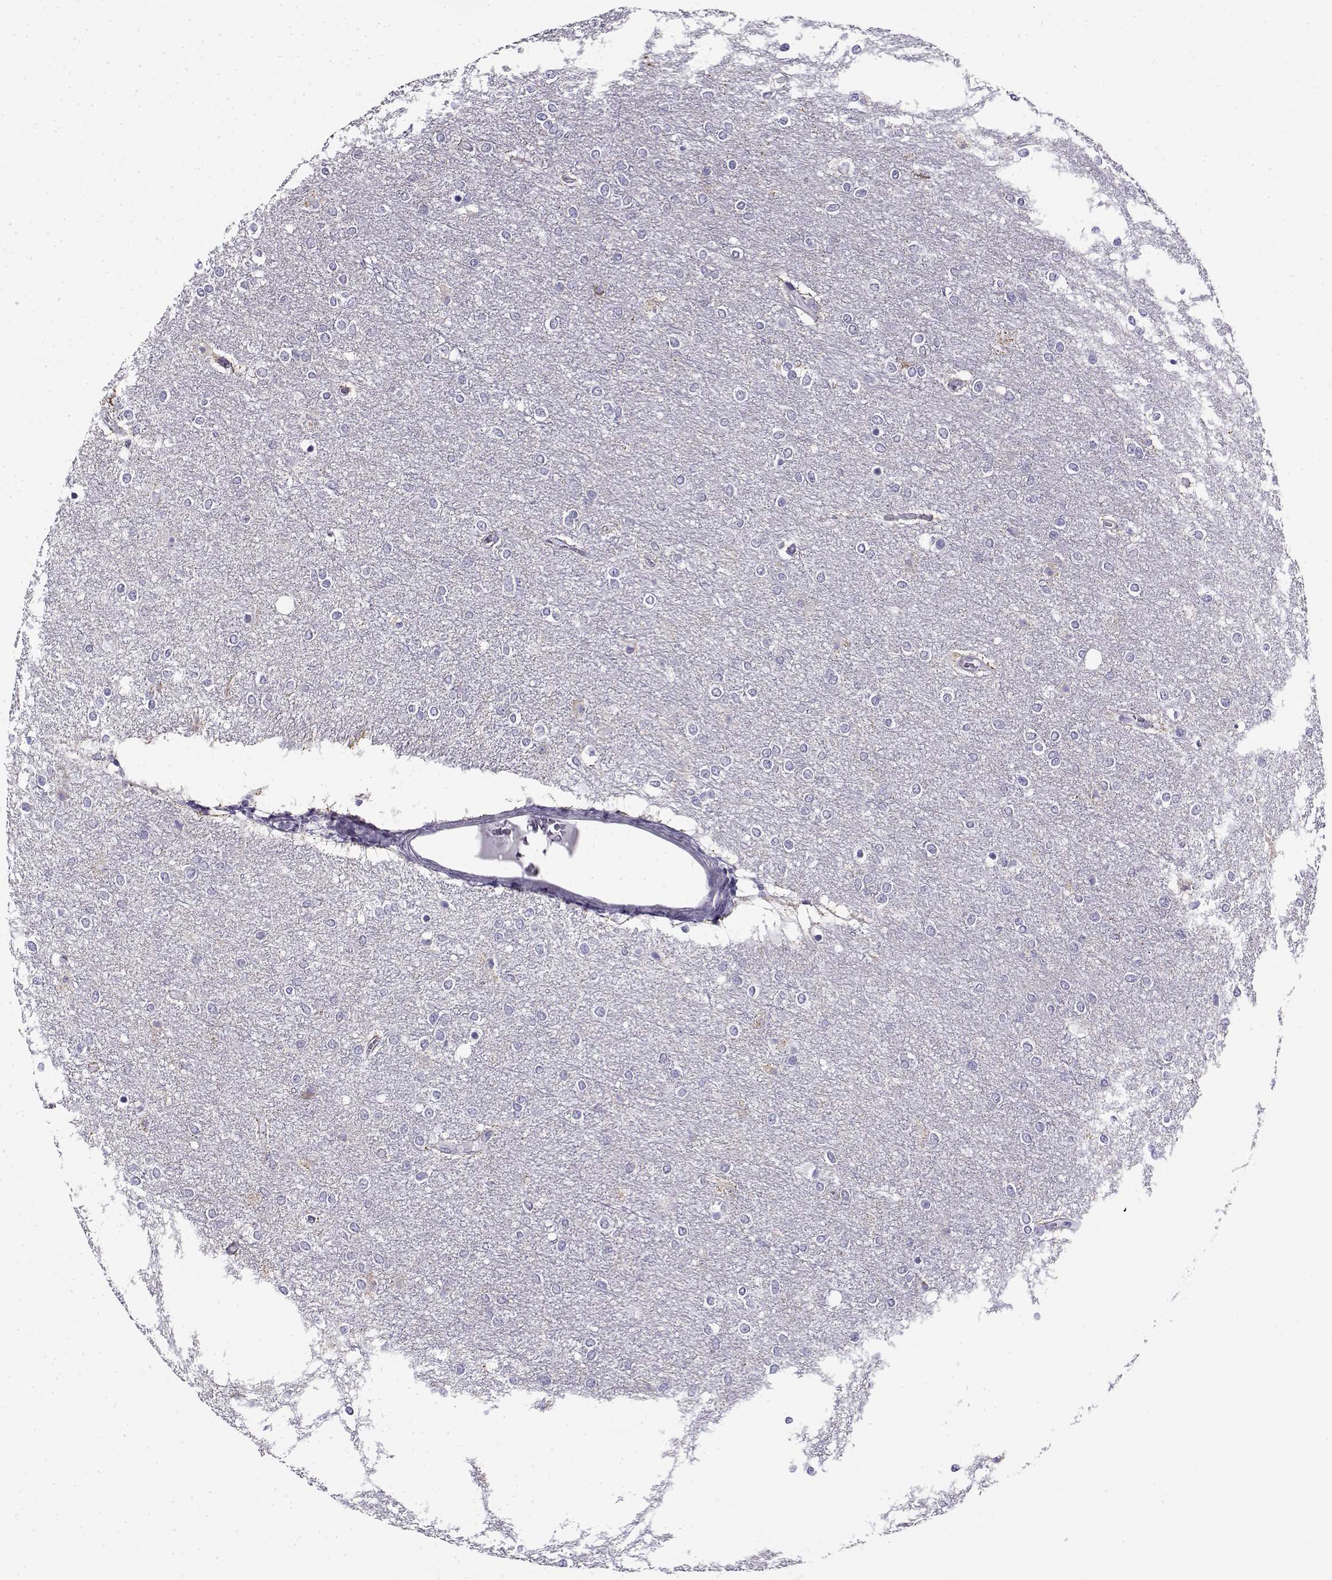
{"staining": {"intensity": "negative", "quantity": "none", "location": "none"}, "tissue": "glioma", "cell_type": "Tumor cells", "image_type": "cancer", "snomed": [{"axis": "morphology", "description": "Glioma, malignant, High grade"}, {"axis": "topography", "description": "Brain"}], "caption": "There is no significant staining in tumor cells of malignant glioma (high-grade).", "gene": "FEZF1", "patient": {"sex": "female", "age": 61}}